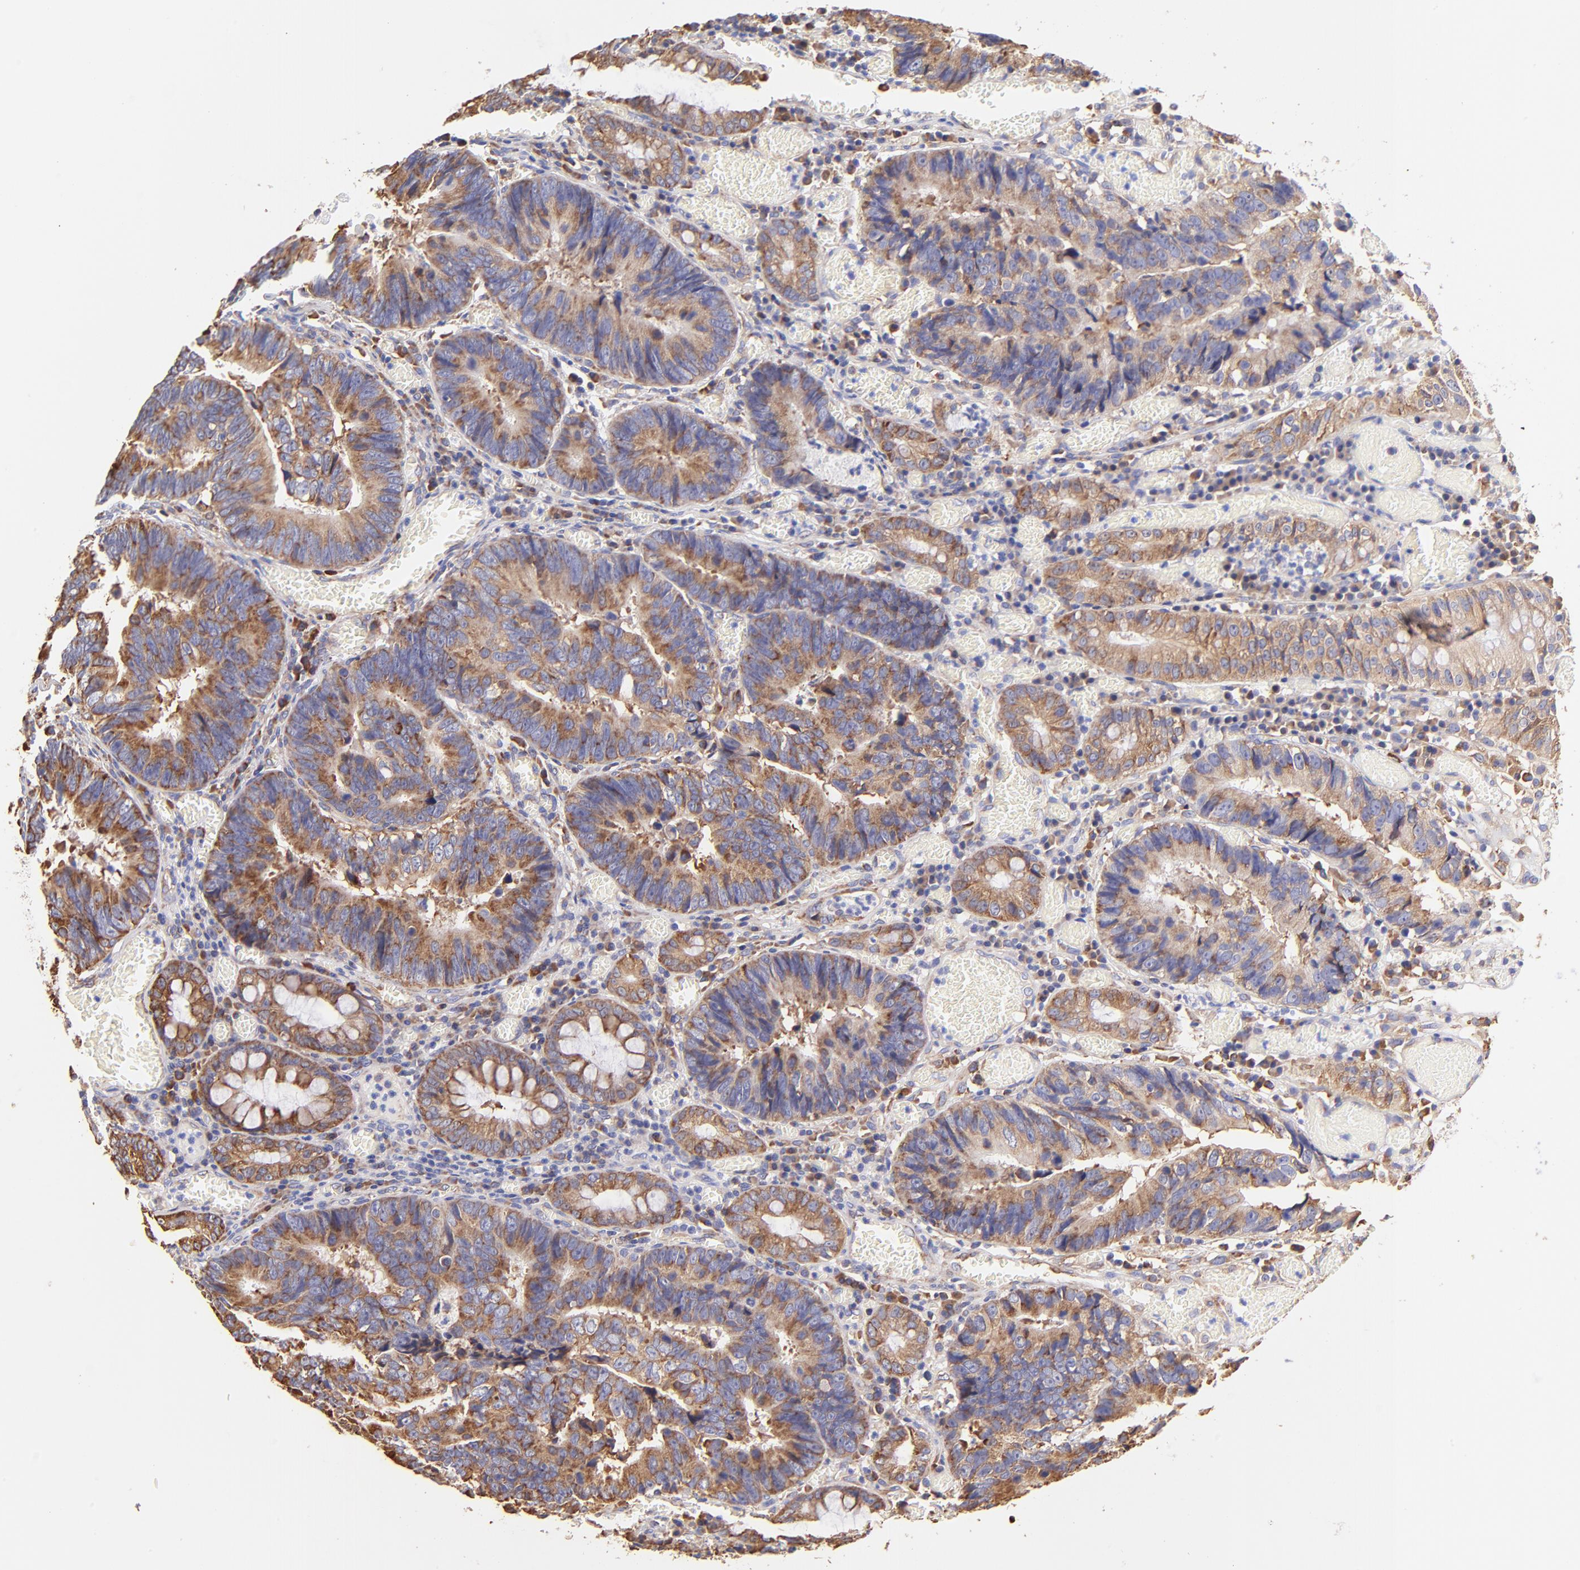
{"staining": {"intensity": "moderate", "quantity": ">75%", "location": "cytoplasmic/membranous"}, "tissue": "colorectal cancer", "cell_type": "Tumor cells", "image_type": "cancer", "snomed": [{"axis": "morphology", "description": "Adenocarcinoma, NOS"}, {"axis": "topography", "description": "Rectum"}], "caption": "A high-resolution image shows immunohistochemistry staining of colorectal adenocarcinoma, which displays moderate cytoplasmic/membranous expression in about >75% of tumor cells.", "gene": "RPL30", "patient": {"sex": "female", "age": 98}}